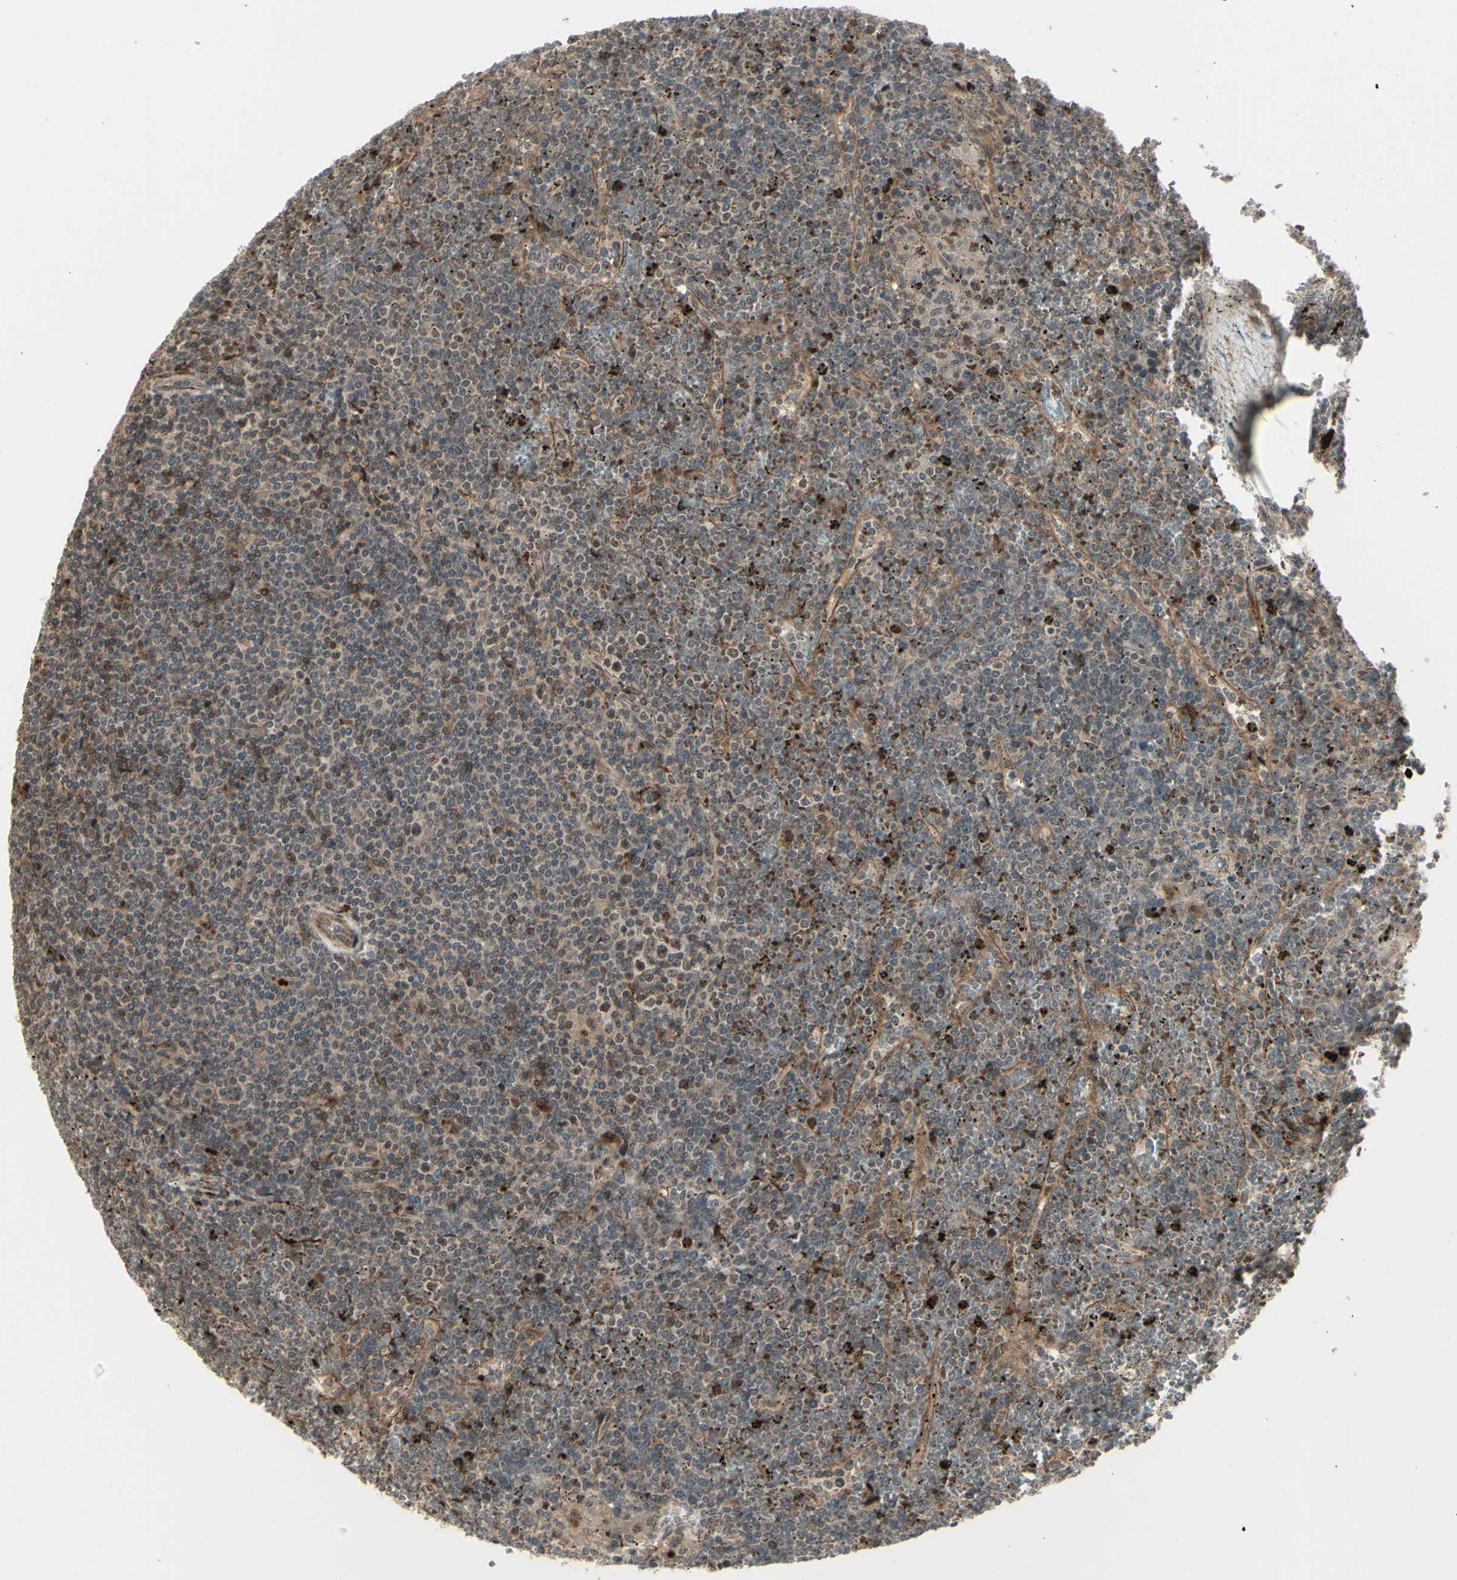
{"staining": {"intensity": "weak", "quantity": "25%-75%", "location": "cytoplasmic/membranous,nuclear"}, "tissue": "lymphoma", "cell_type": "Tumor cells", "image_type": "cancer", "snomed": [{"axis": "morphology", "description": "Malignant lymphoma, non-Hodgkin's type, Low grade"}, {"axis": "topography", "description": "Spleen"}], "caption": "IHC histopathology image of neoplastic tissue: human lymphoma stained using immunohistochemistry (IHC) displays low levels of weak protein expression localized specifically in the cytoplasmic/membranous and nuclear of tumor cells, appearing as a cytoplasmic/membranous and nuclear brown color.", "gene": "MLF2", "patient": {"sex": "female", "age": 19}}